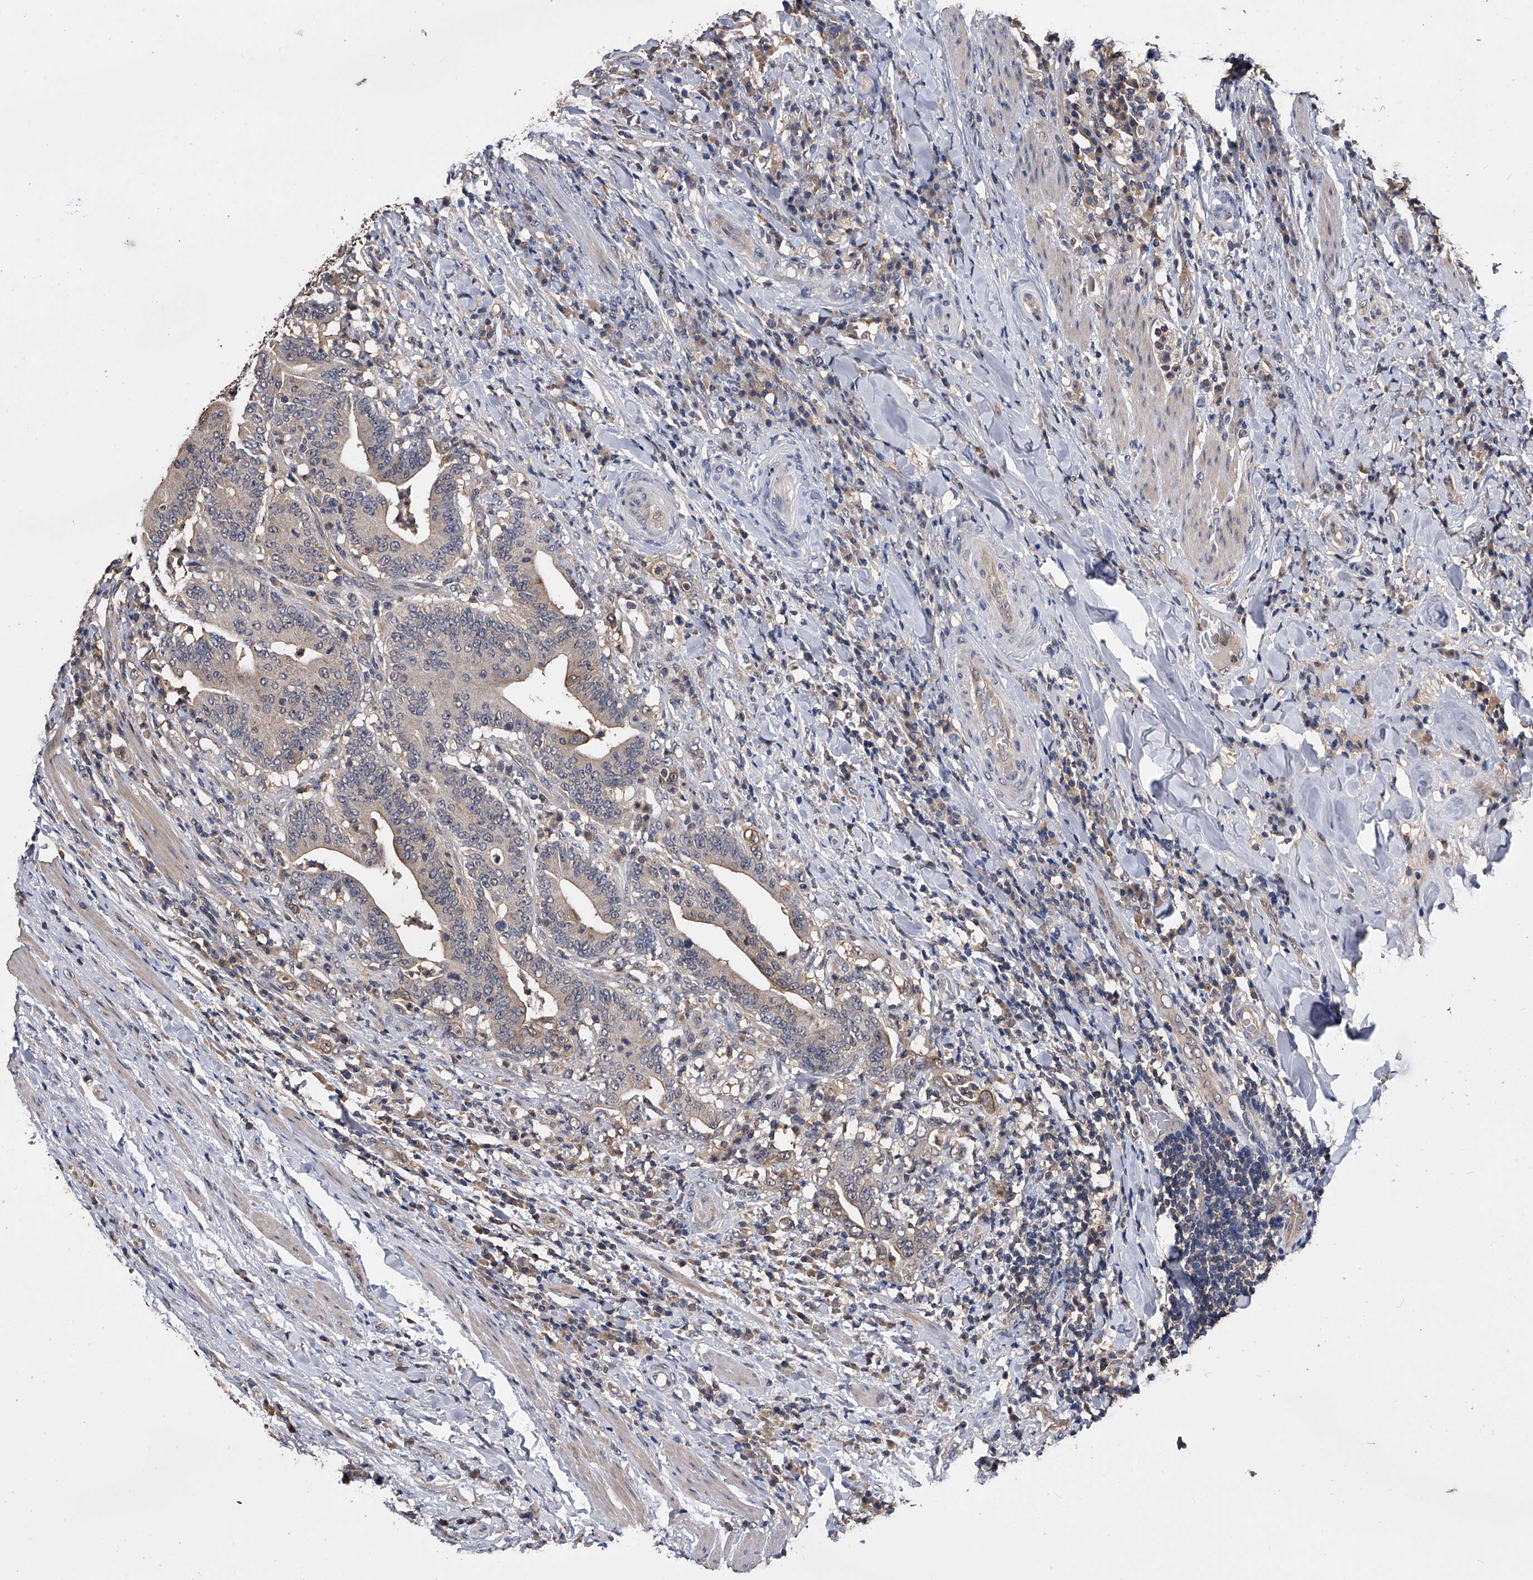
{"staining": {"intensity": "weak", "quantity": "<25%", "location": "cytoplasmic/membranous"}, "tissue": "colorectal cancer", "cell_type": "Tumor cells", "image_type": "cancer", "snomed": [{"axis": "morphology", "description": "Adenocarcinoma, NOS"}, {"axis": "topography", "description": "Colon"}], "caption": "This is an immunohistochemistry histopathology image of human colorectal adenocarcinoma. There is no positivity in tumor cells.", "gene": "EFCAB7", "patient": {"sex": "female", "age": 66}}